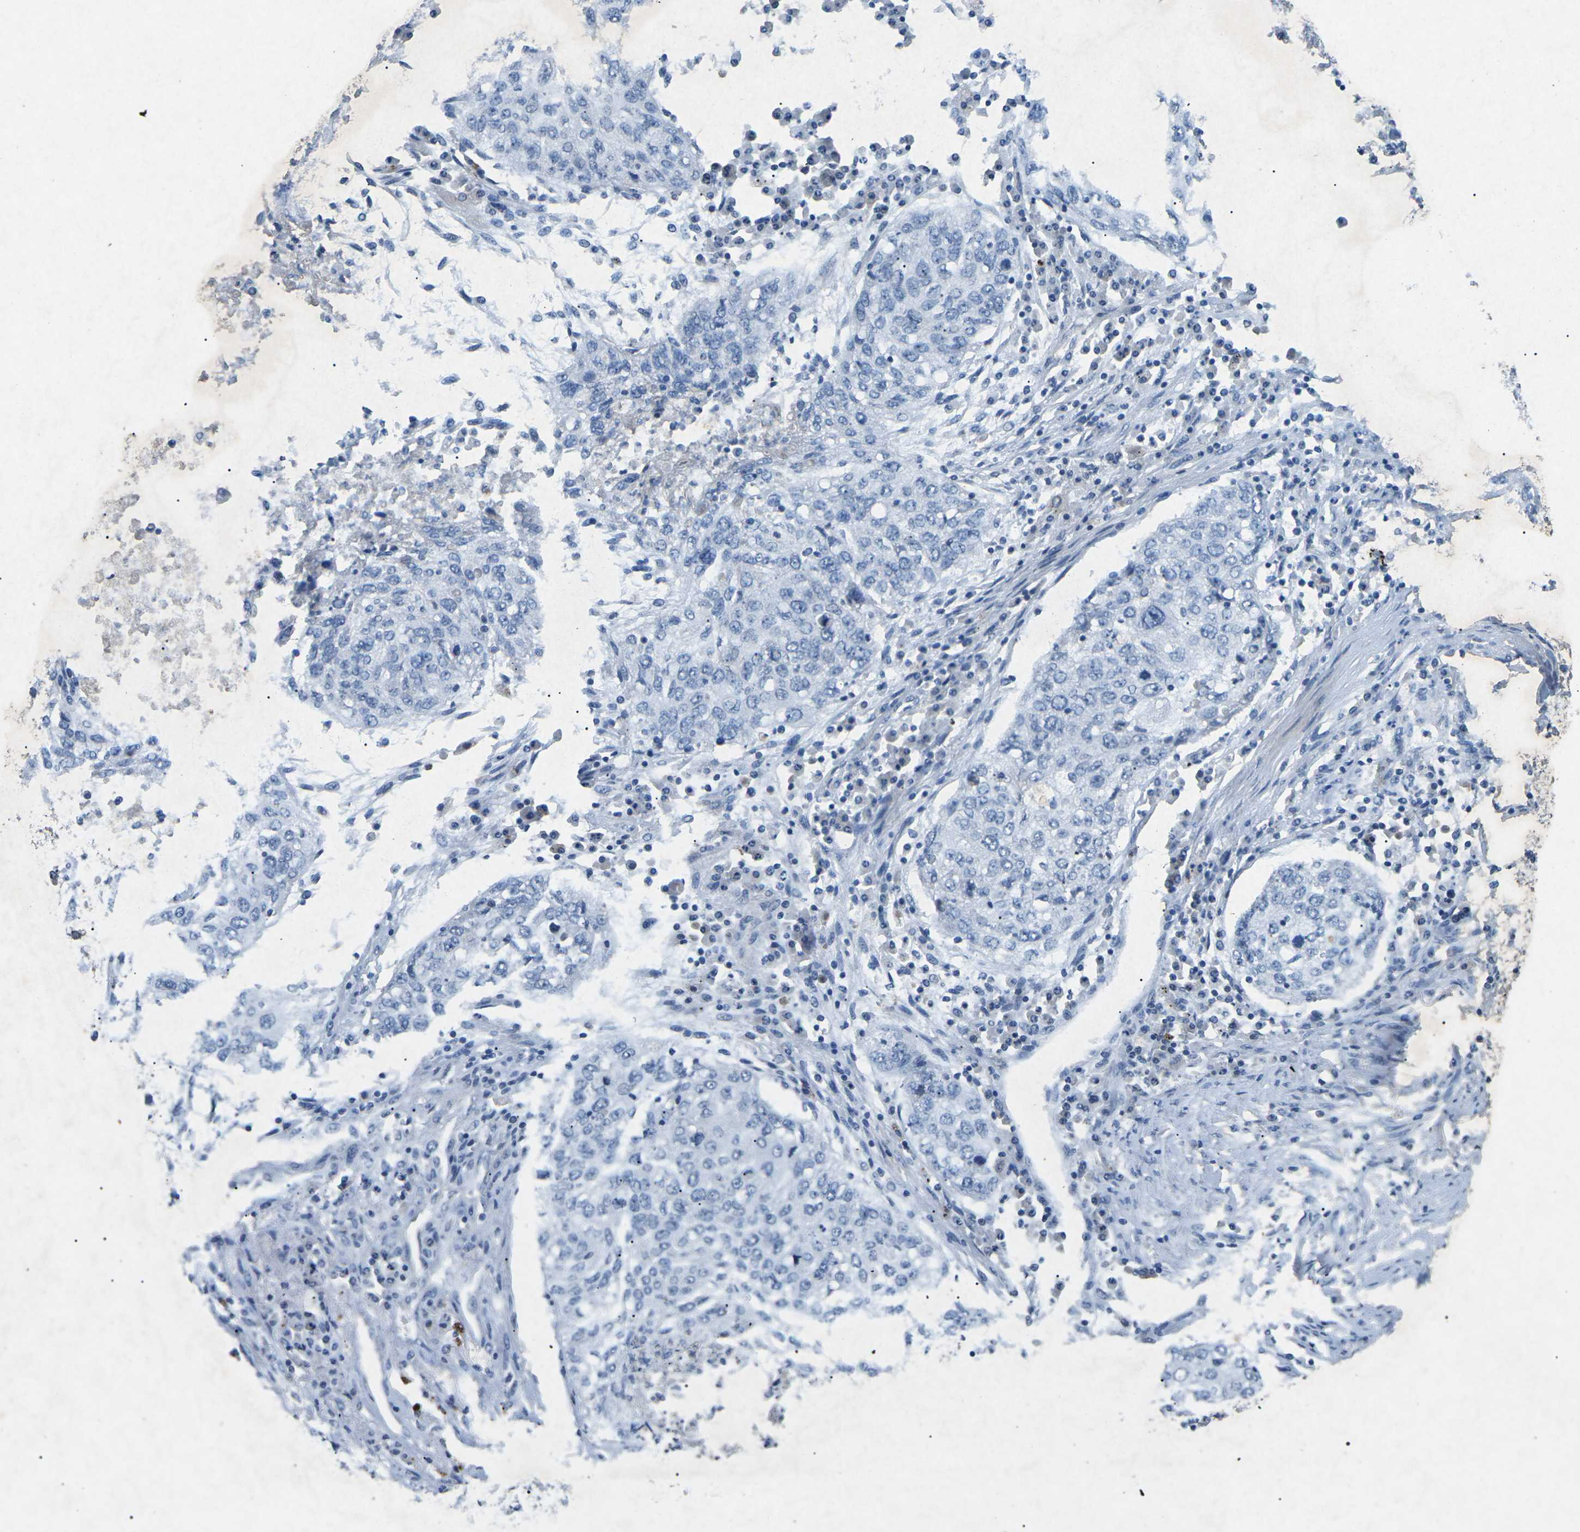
{"staining": {"intensity": "negative", "quantity": "none", "location": "none"}, "tissue": "lung cancer", "cell_type": "Tumor cells", "image_type": "cancer", "snomed": [{"axis": "morphology", "description": "Squamous cell carcinoma, NOS"}, {"axis": "topography", "description": "Lung"}], "caption": "Immunohistochemistry (IHC) histopathology image of neoplastic tissue: human squamous cell carcinoma (lung) stained with DAB demonstrates no significant protein expression in tumor cells.", "gene": "A1BG", "patient": {"sex": "female", "age": 63}}